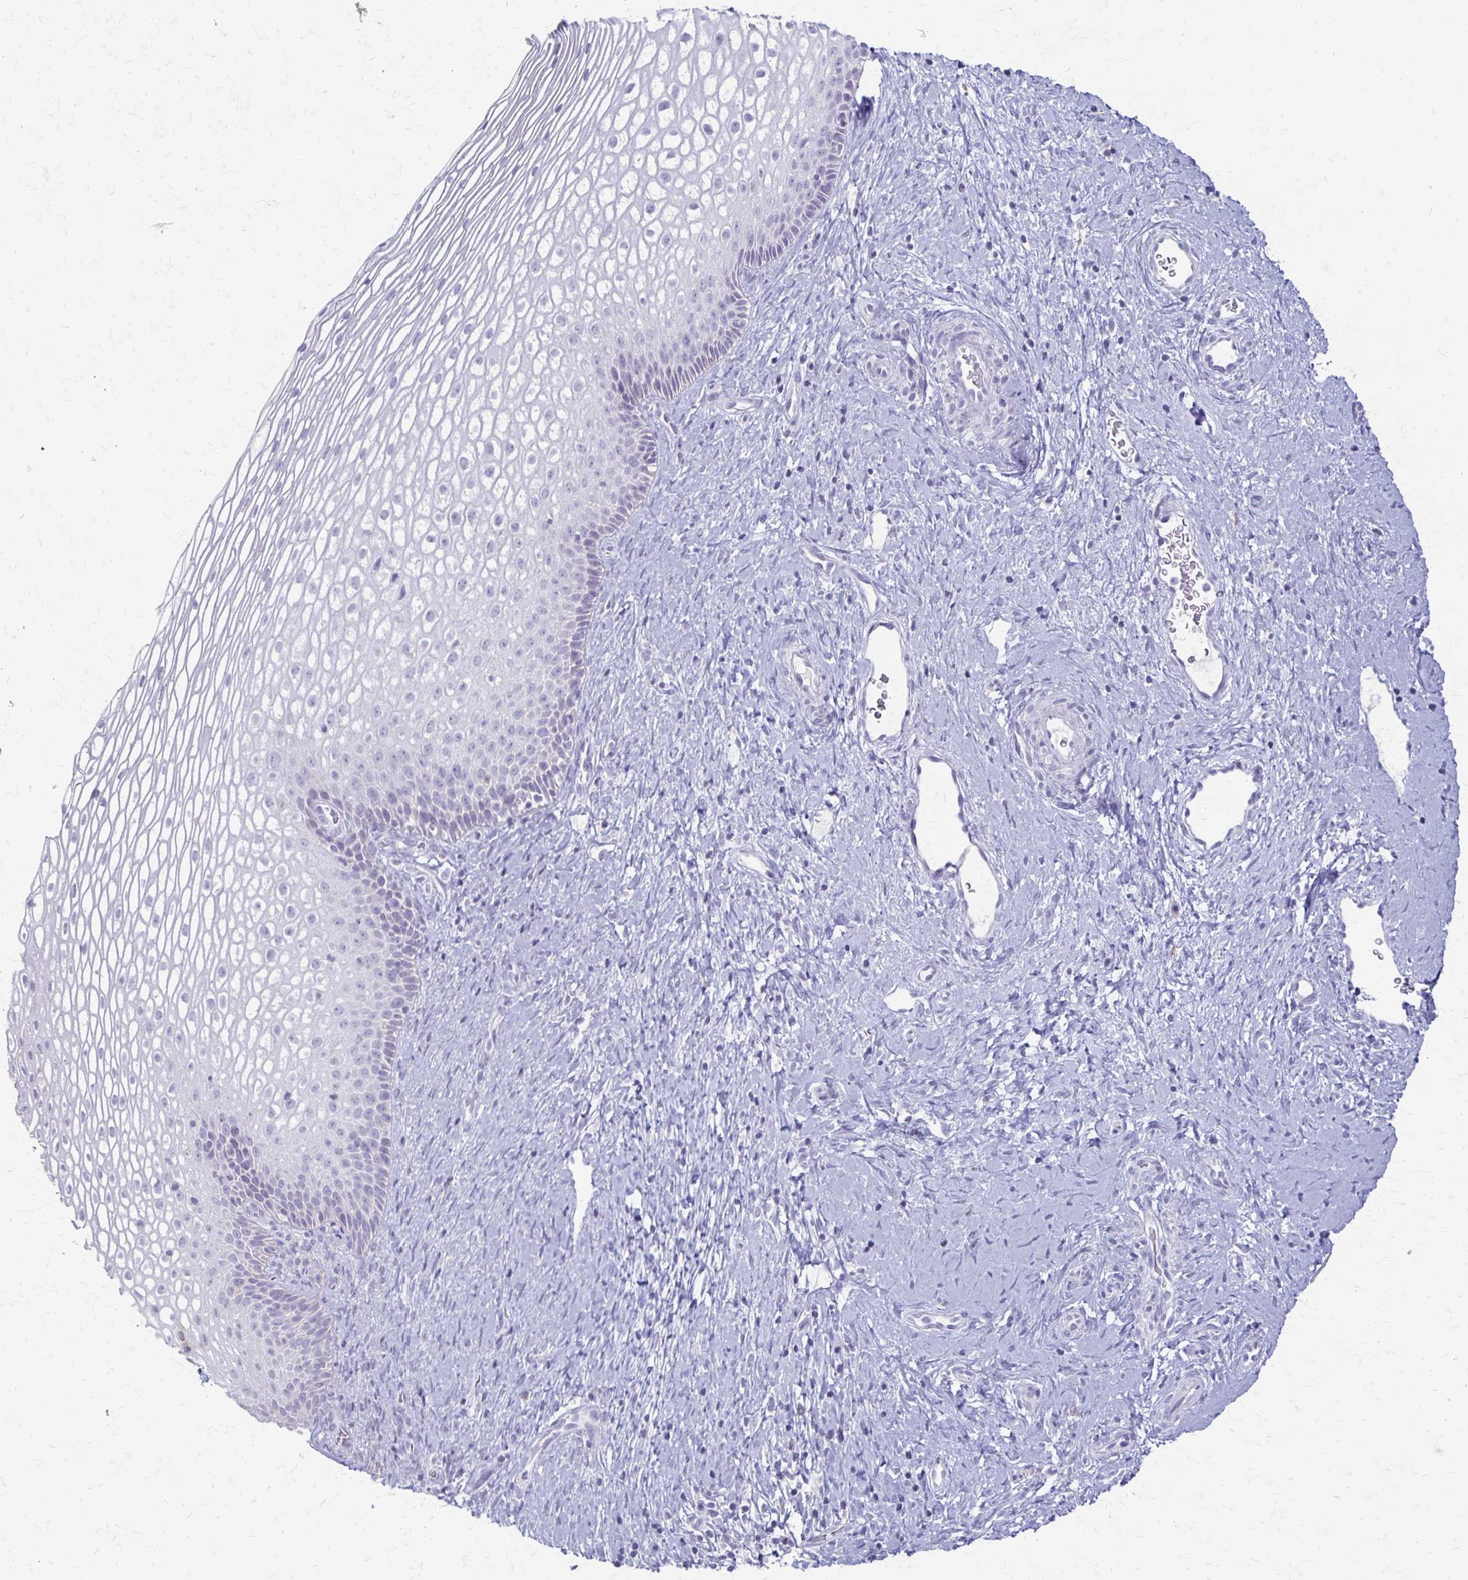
{"staining": {"intensity": "negative", "quantity": "none", "location": "none"}, "tissue": "cervix", "cell_type": "Squamous epithelial cells", "image_type": "normal", "snomed": [{"axis": "morphology", "description": "Normal tissue, NOS"}, {"axis": "topography", "description": "Cervix"}], "caption": "Human cervix stained for a protein using IHC demonstrates no expression in squamous epithelial cells.", "gene": "FCGR2A", "patient": {"sex": "female", "age": 34}}